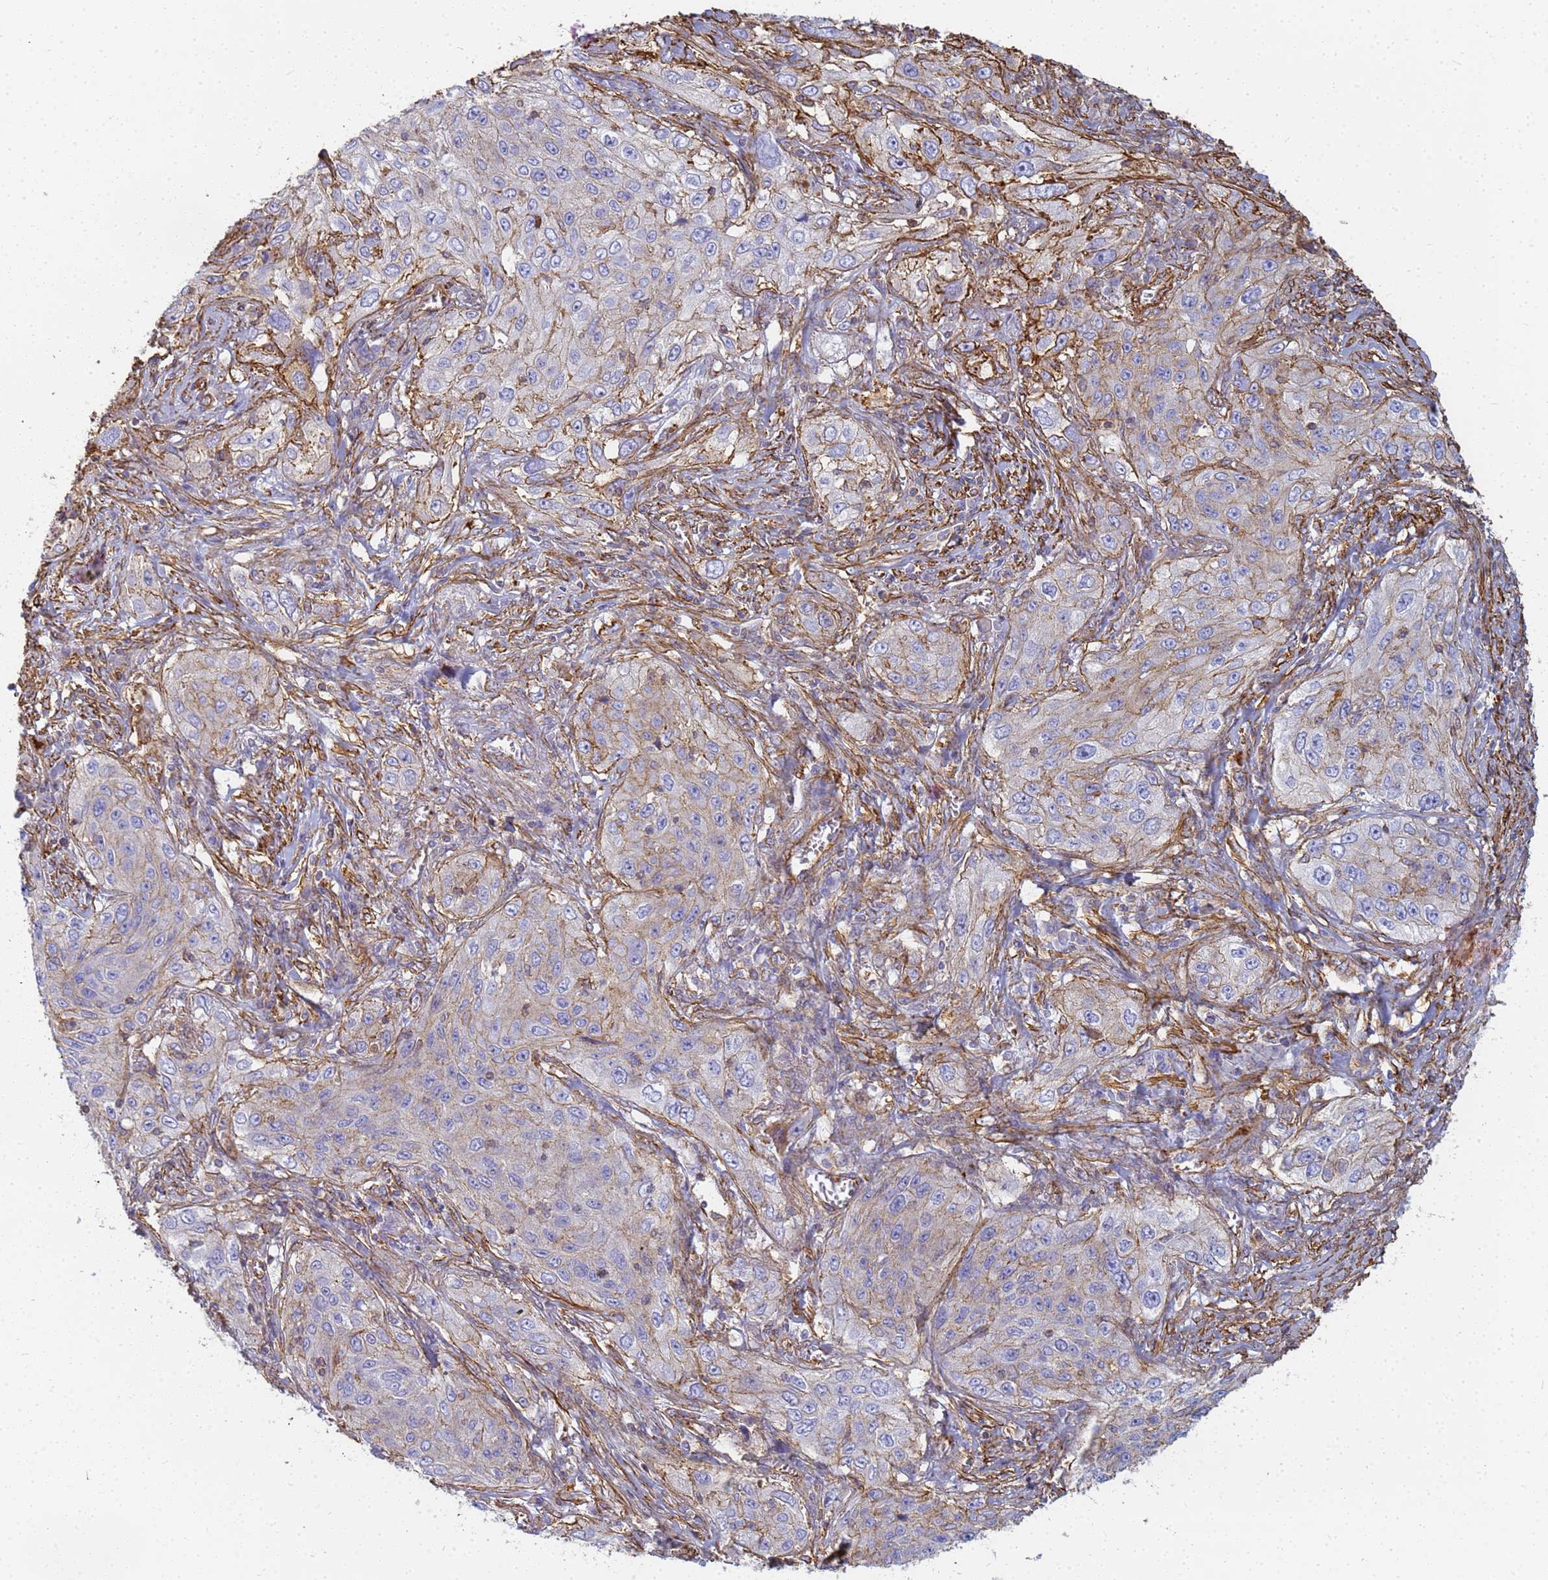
{"staining": {"intensity": "weak", "quantity": "25%-75%", "location": "cytoplasmic/membranous"}, "tissue": "lung cancer", "cell_type": "Tumor cells", "image_type": "cancer", "snomed": [{"axis": "morphology", "description": "Squamous cell carcinoma, NOS"}, {"axis": "topography", "description": "Lung"}], "caption": "DAB immunohistochemical staining of human squamous cell carcinoma (lung) reveals weak cytoplasmic/membranous protein positivity in approximately 25%-75% of tumor cells. (brown staining indicates protein expression, while blue staining denotes nuclei).", "gene": "TPM1", "patient": {"sex": "female", "age": 69}}